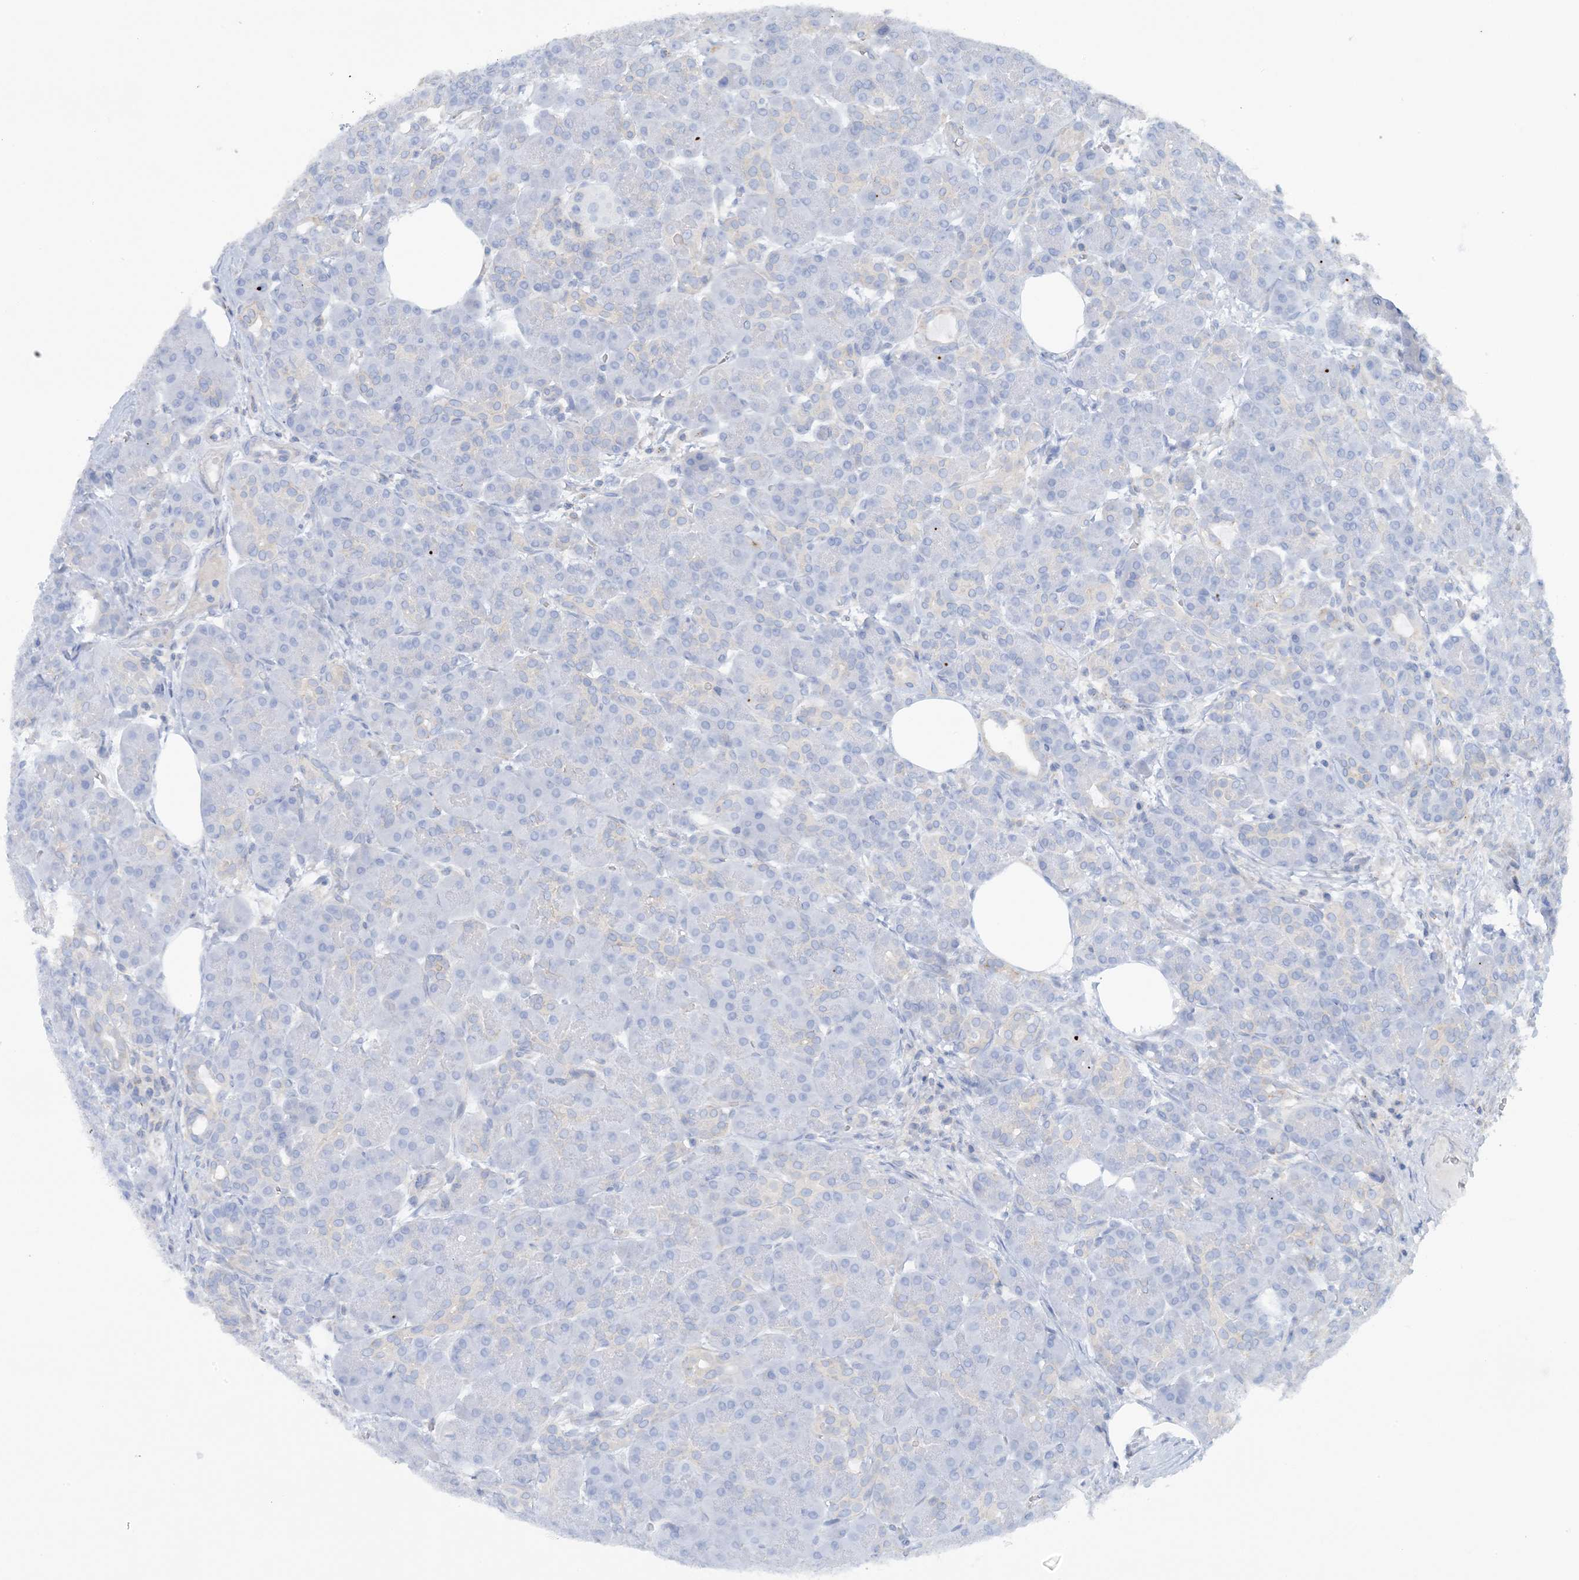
{"staining": {"intensity": "negative", "quantity": "none", "location": "none"}, "tissue": "pancreas", "cell_type": "Exocrine glandular cells", "image_type": "normal", "snomed": [{"axis": "morphology", "description": "Normal tissue, NOS"}, {"axis": "topography", "description": "Pancreas"}], "caption": "Immunohistochemistry micrograph of unremarkable human pancreas stained for a protein (brown), which displays no staining in exocrine glandular cells. (DAB (3,3'-diaminobenzidine) IHC with hematoxylin counter stain).", "gene": "CALHM5", "patient": {"sex": "male", "age": 63}}